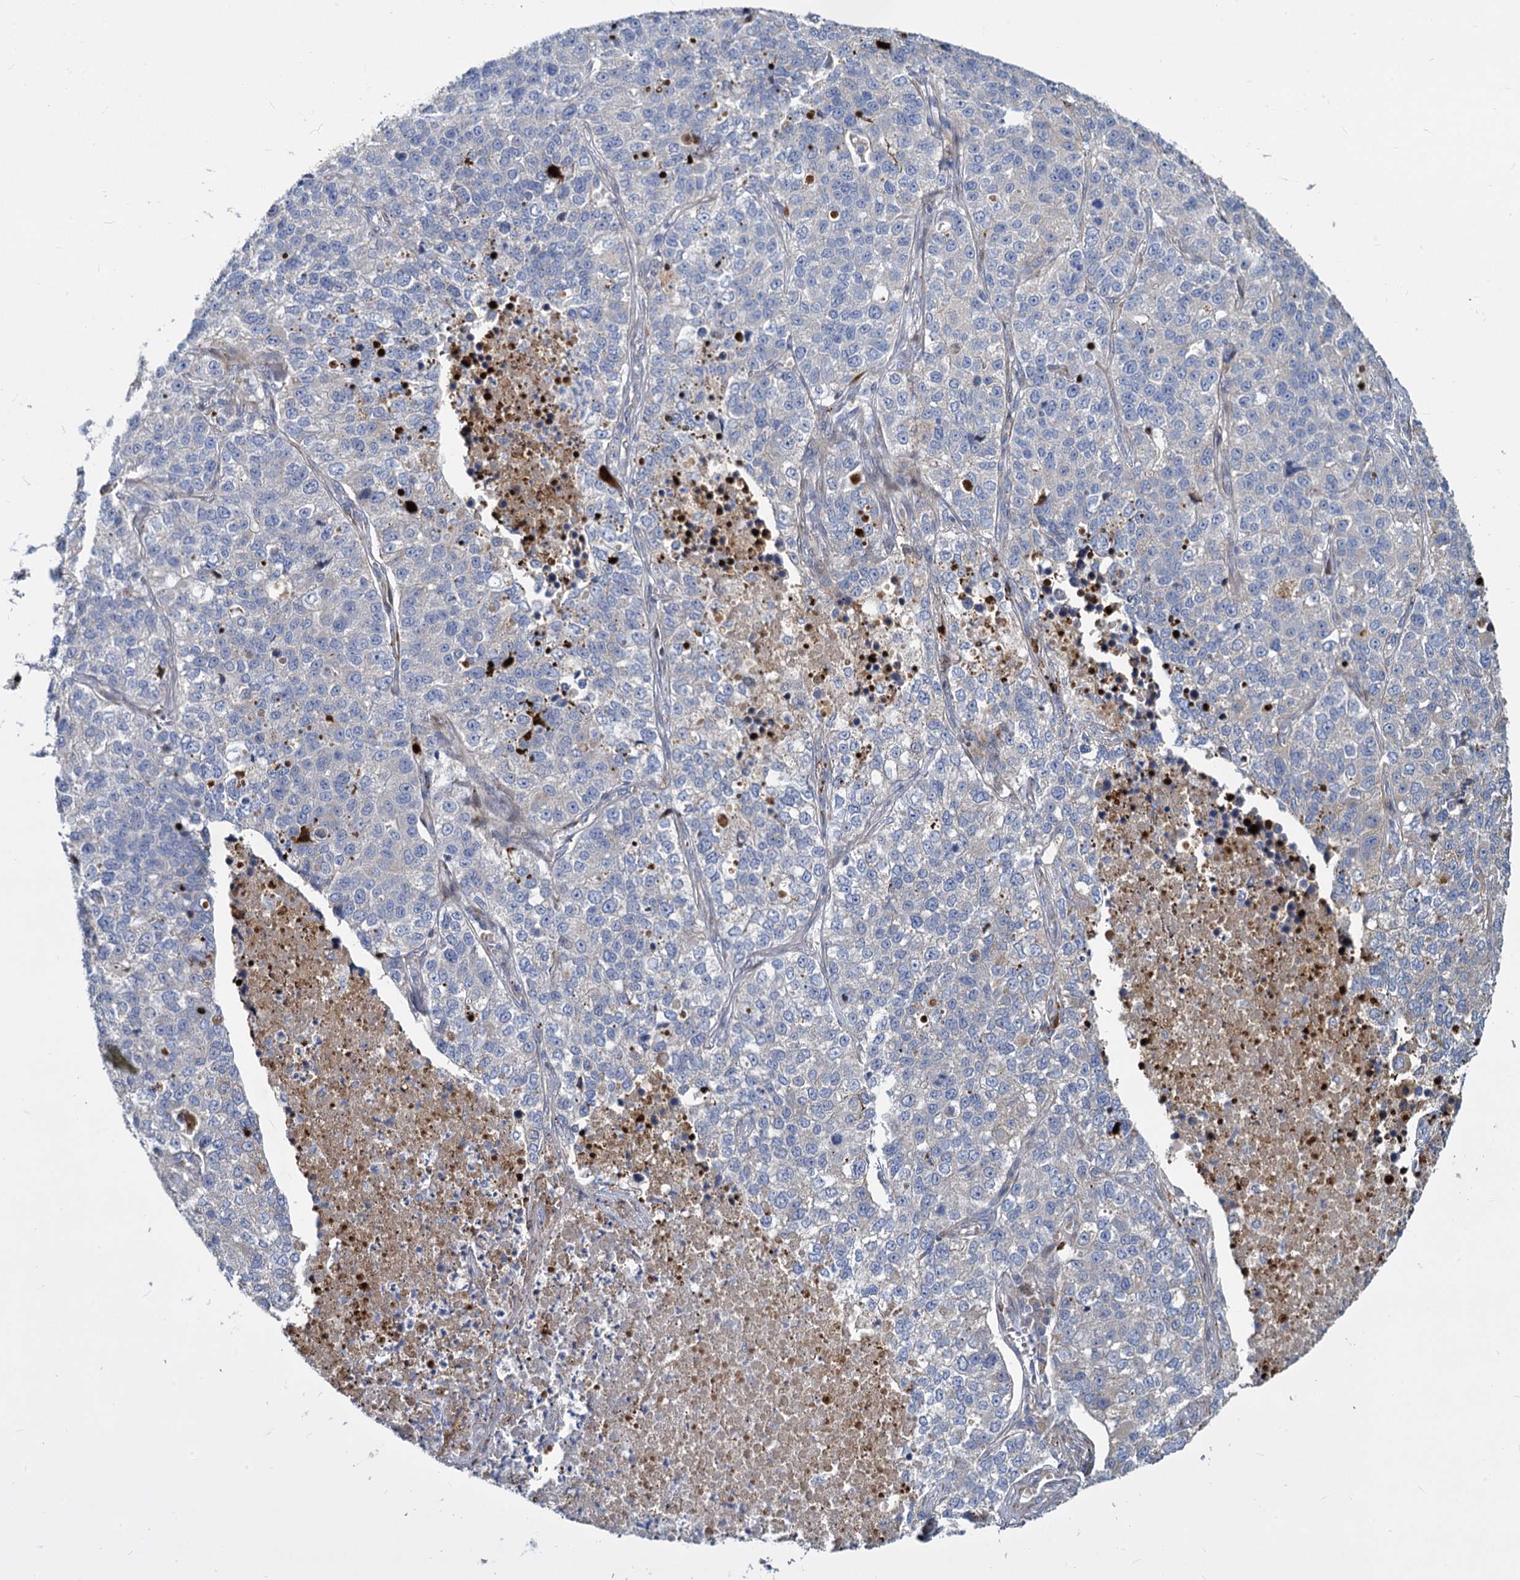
{"staining": {"intensity": "negative", "quantity": "none", "location": "none"}, "tissue": "lung cancer", "cell_type": "Tumor cells", "image_type": "cancer", "snomed": [{"axis": "morphology", "description": "Adenocarcinoma, NOS"}, {"axis": "topography", "description": "Lung"}], "caption": "Immunohistochemistry of human adenocarcinoma (lung) displays no staining in tumor cells.", "gene": "TRIM77", "patient": {"sex": "male", "age": 49}}